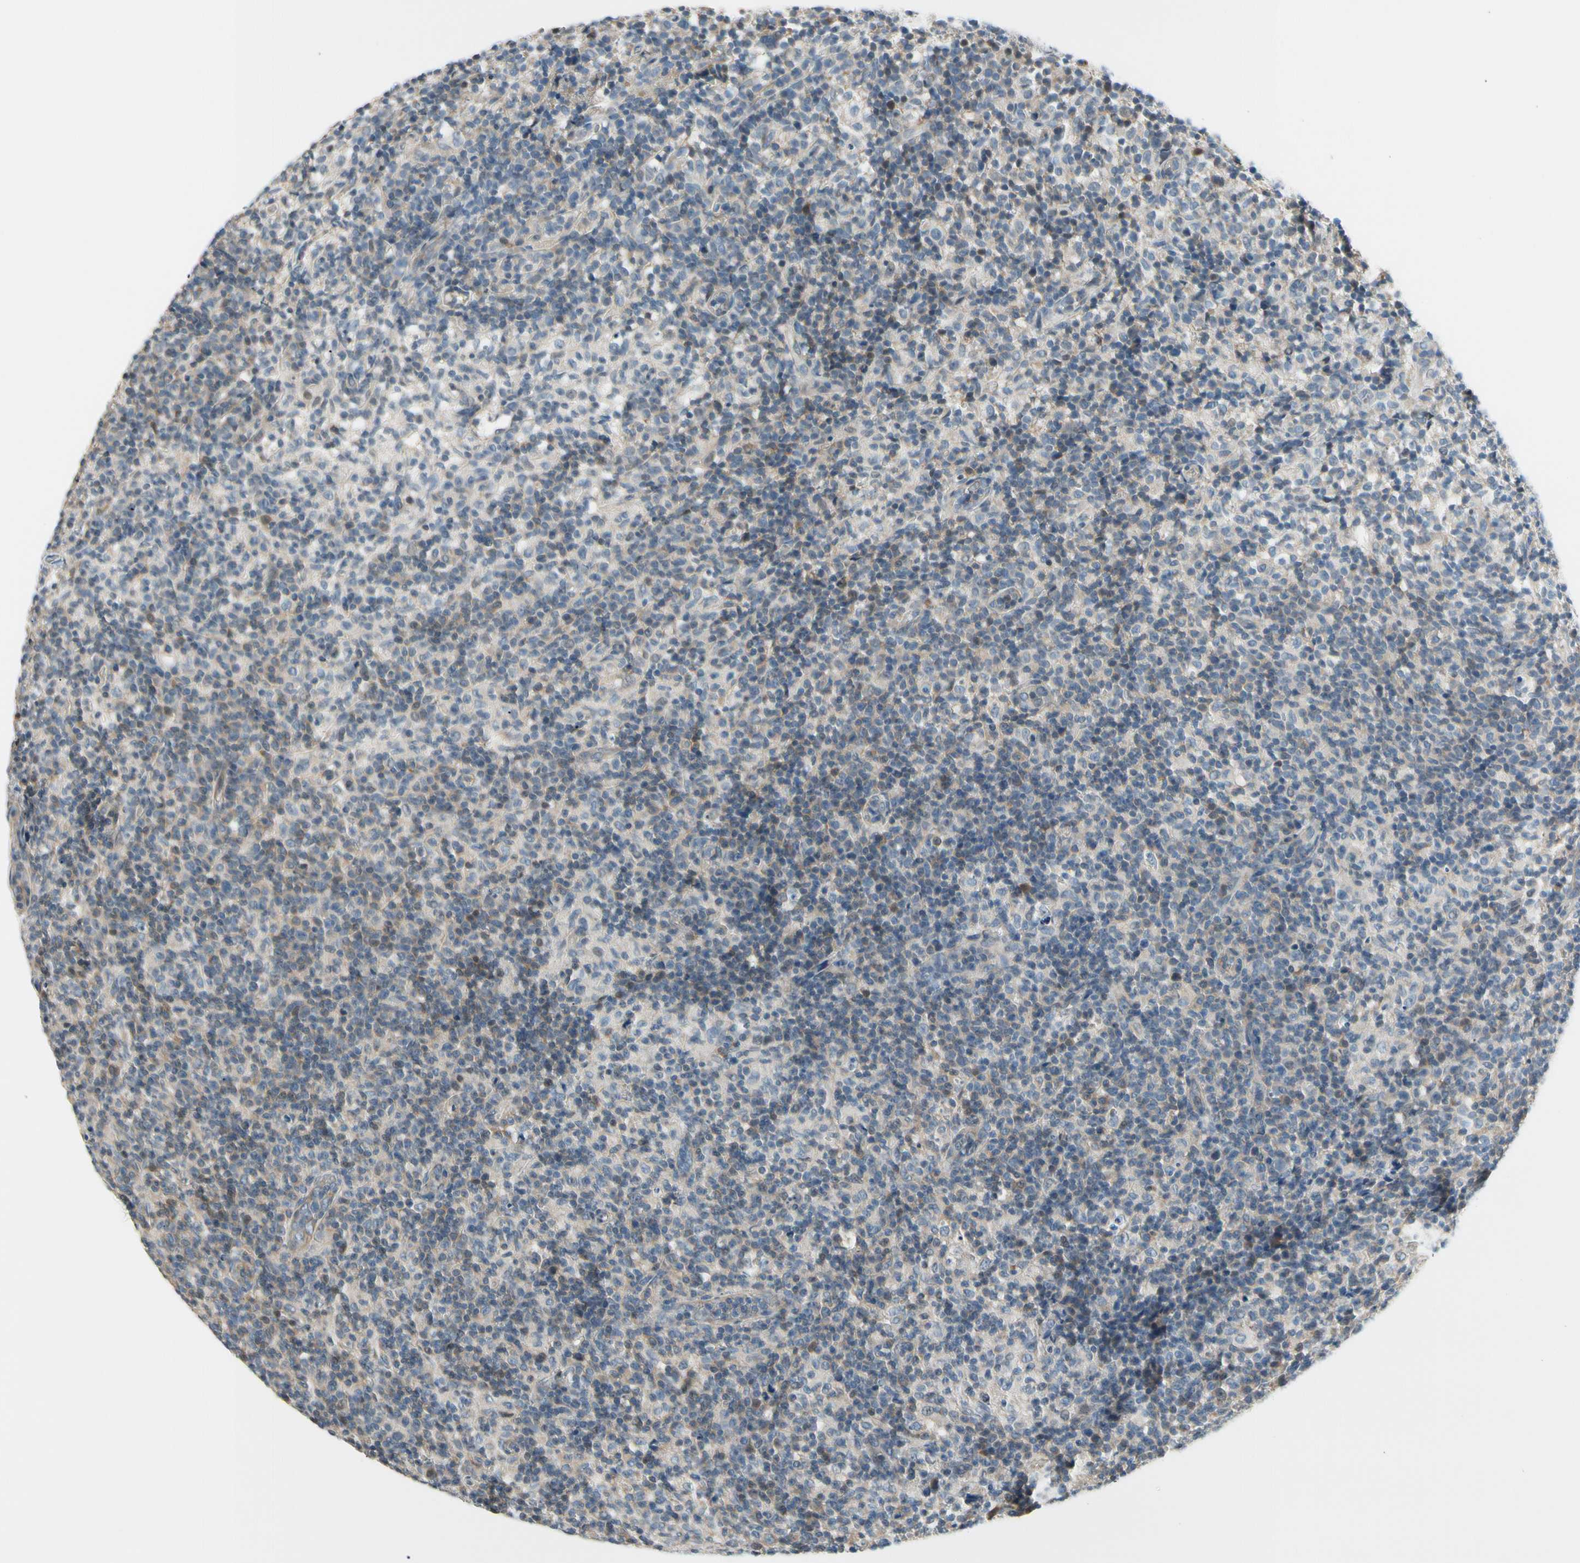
{"staining": {"intensity": "moderate", "quantity": "<25%", "location": "cytoplasmic/membranous"}, "tissue": "lymph node", "cell_type": "Germinal center cells", "image_type": "normal", "snomed": [{"axis": "morphology", "description": "Normal tissue, NOS"}, {"axis": "morphology", "description": "Inflammation, NOS"}, {"axis": "topography", "description": "Lymph node"}], "caption": "Protein staining by immunohistochemistry displays moderate cytoplasmic/membranous staining in about <25% of germinal center cells in unremarkable lymph node.", "gene": "CFAP36", "patient": {"sex": "male", "age": 55}}